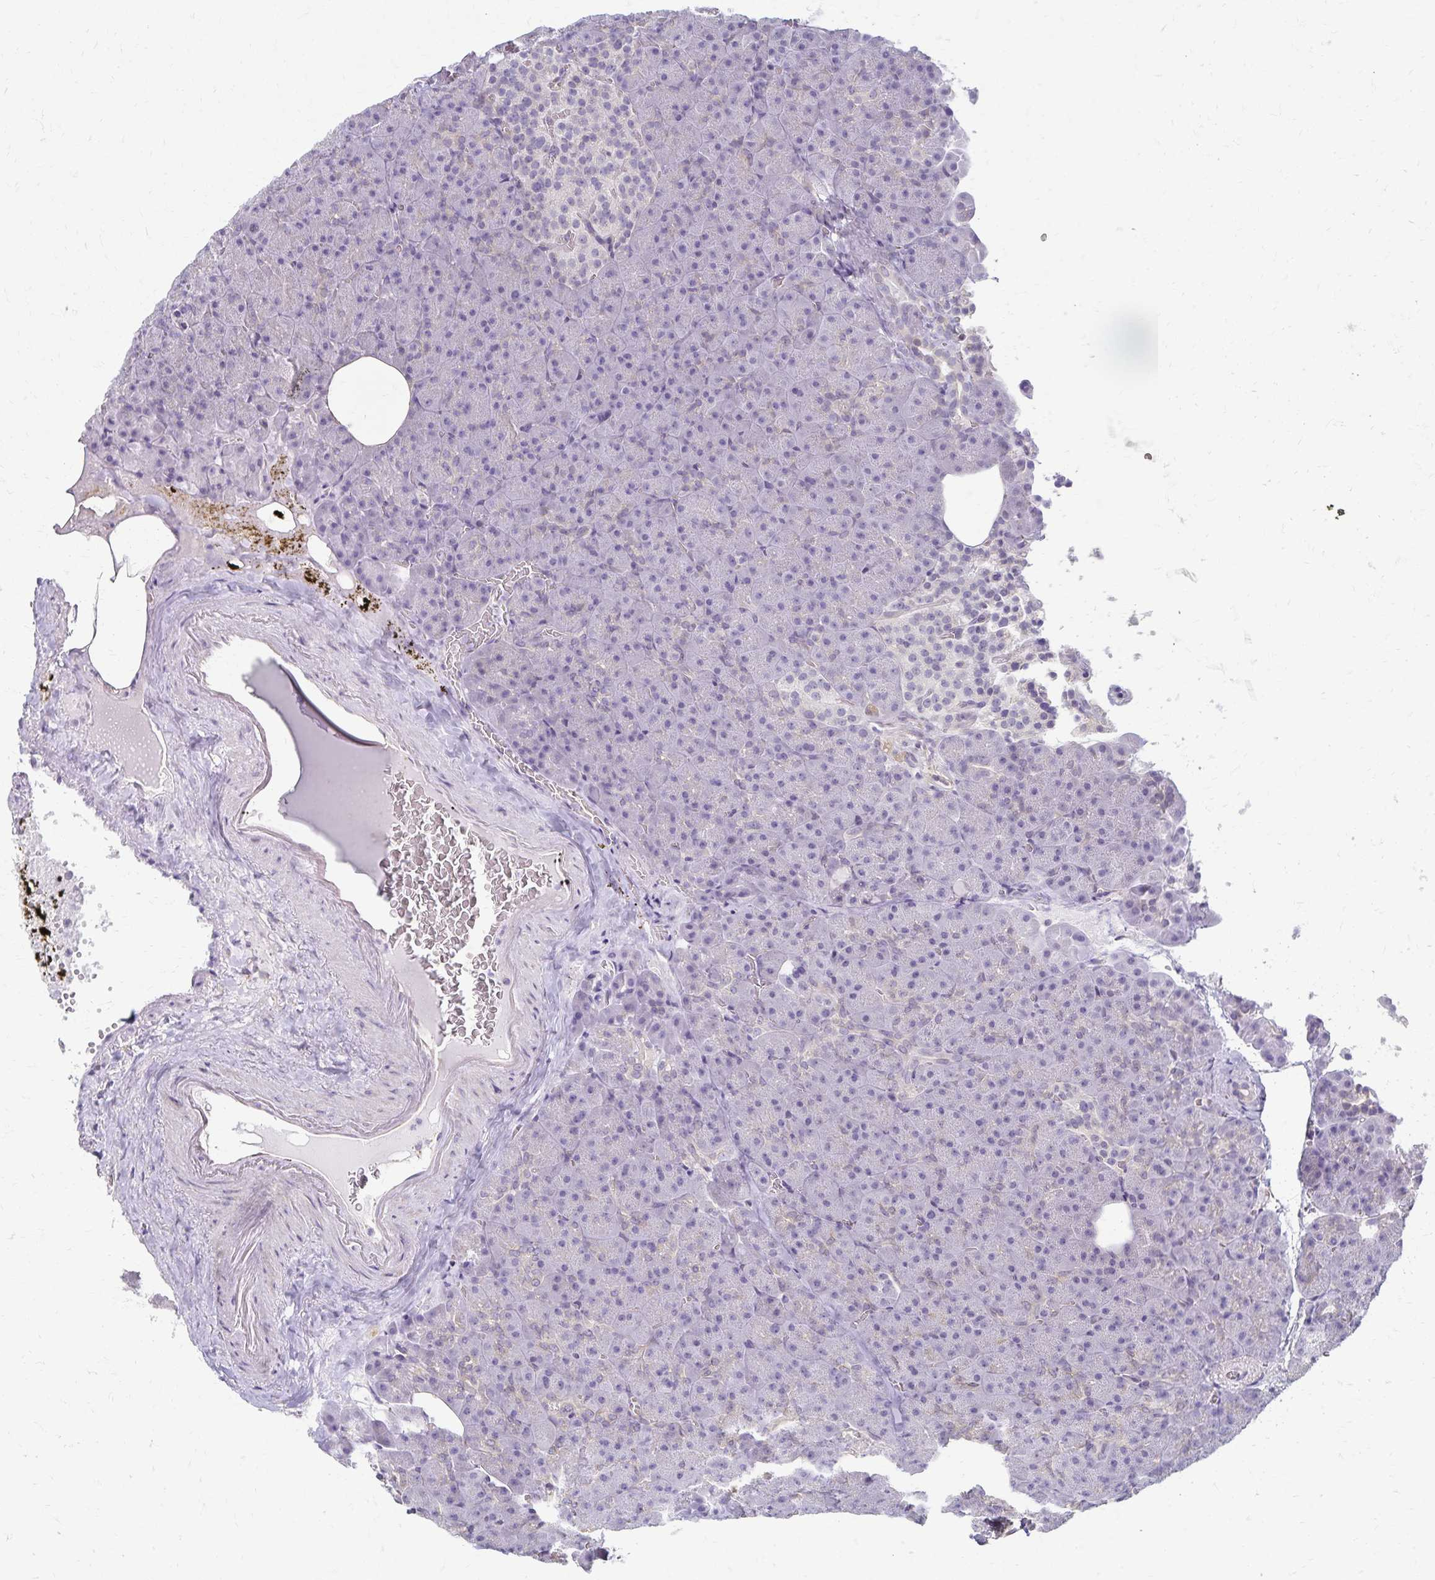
{"staining": {"intensity": "negative", "quantity": "none", "location": "none"}, "tissue": "pancreas", "cell_type": "Exocrine glandular cells", "image_type": "normal", "snomed": [{"axis": "morphology", "description": "Normal tissue, NOS"}, {"axis": "topography", "description": "Pancreas"}], "caption": "The immunohistochemistry micrograph has no significant positivity in exocrine glandular cells of pancreas.", "gene": "KISS1", "patient": {"sex": "female", "age": 74}}